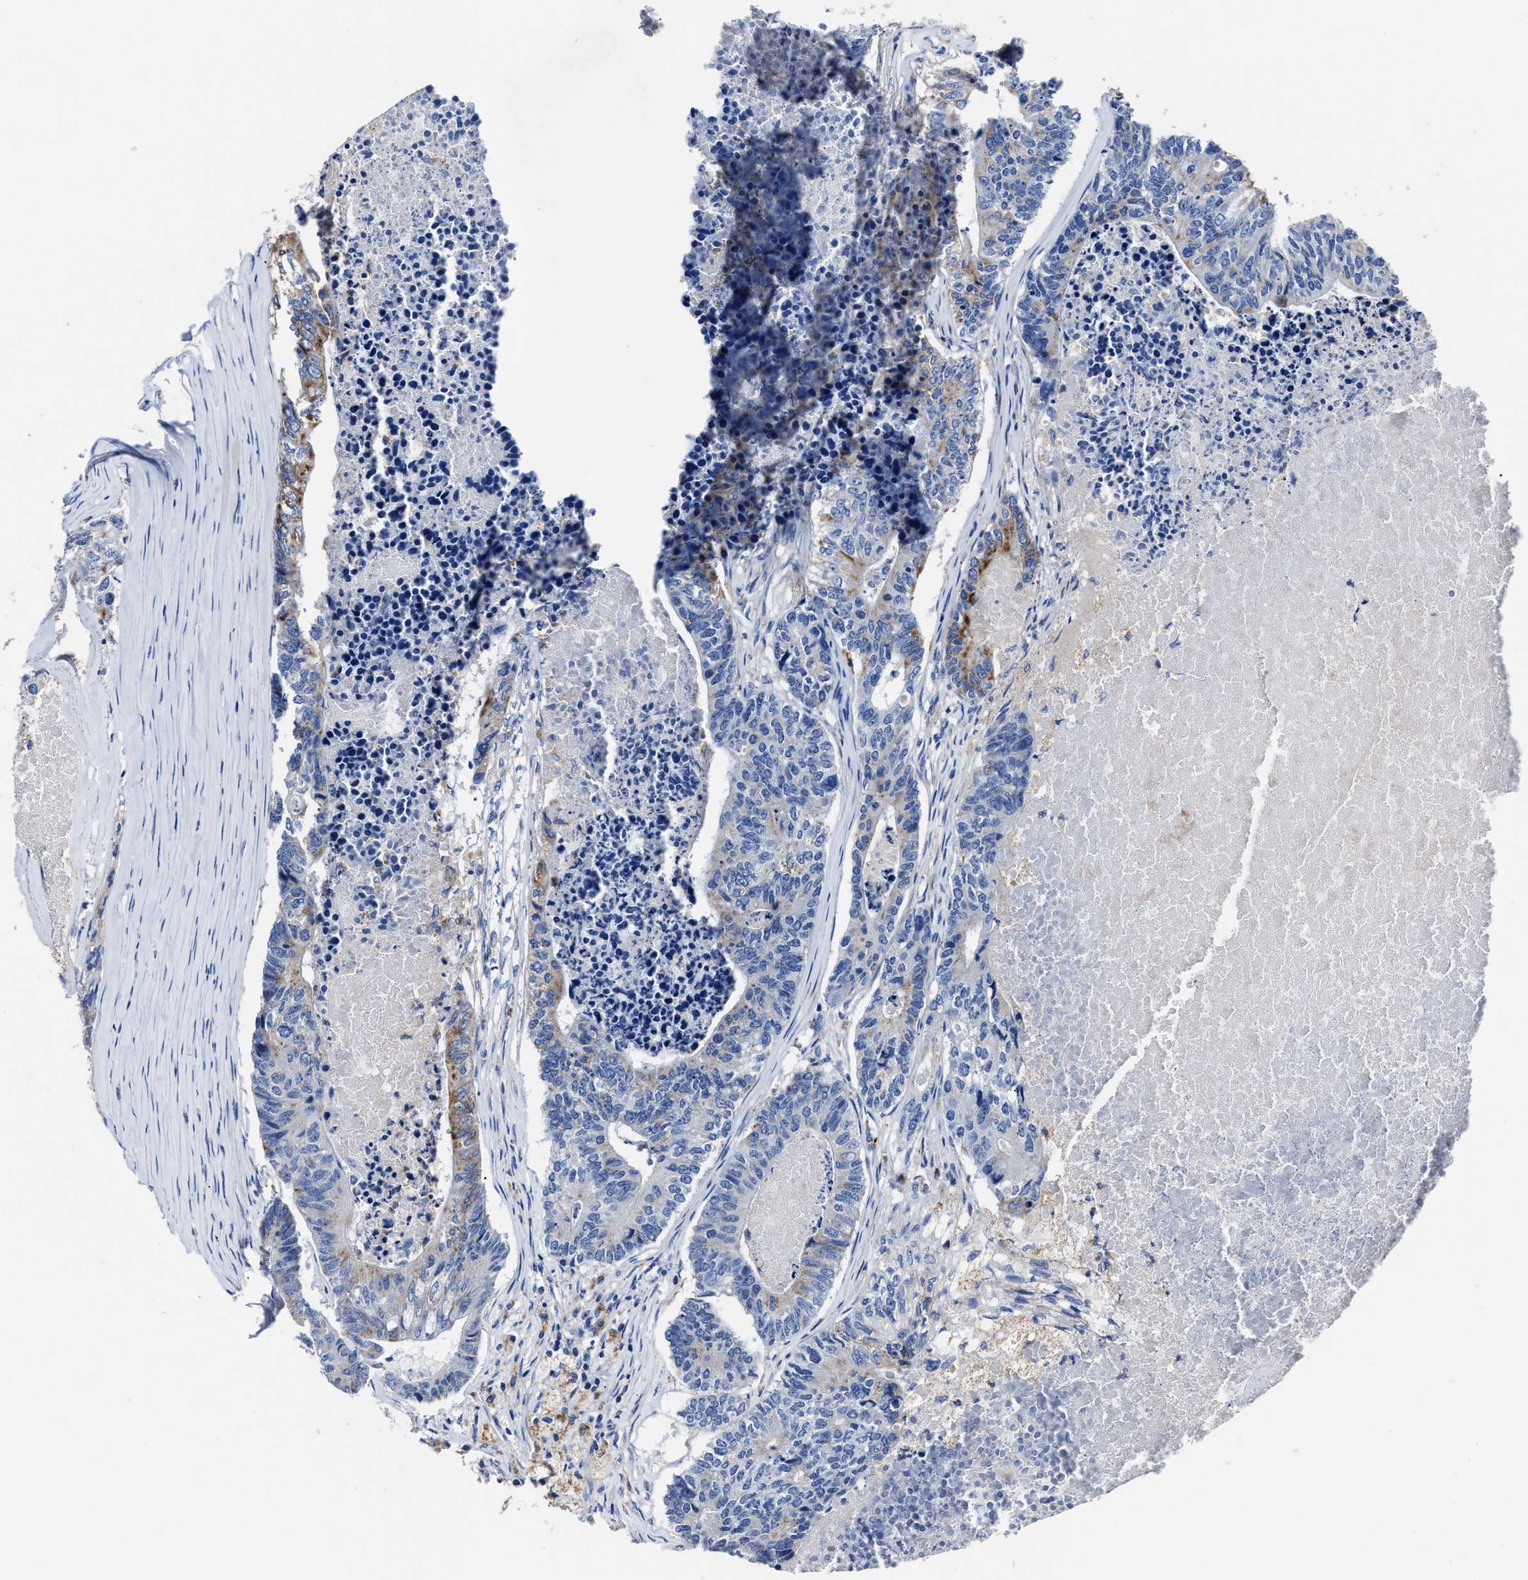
{"staining": {"intensity": "moderate", "quantity": "<25%", "location": "cytoplasmic/membranous"}, "tissue": "colorectal cancer", "cell_type": "Tumor cells", "image_type": "cancer", "snomed": [{"axis": "morphology", "description": "Adenocarcinoma, NOS"}, {"axis": "topography", "description": "Colon"}], "caption": "Colorectal cancer tissue shows moderate cytoplasmic/membranous expression in about <25% of tumor cells", "gene": "LAMTOR4", "patient": {"sex": "female", "age": 67}}